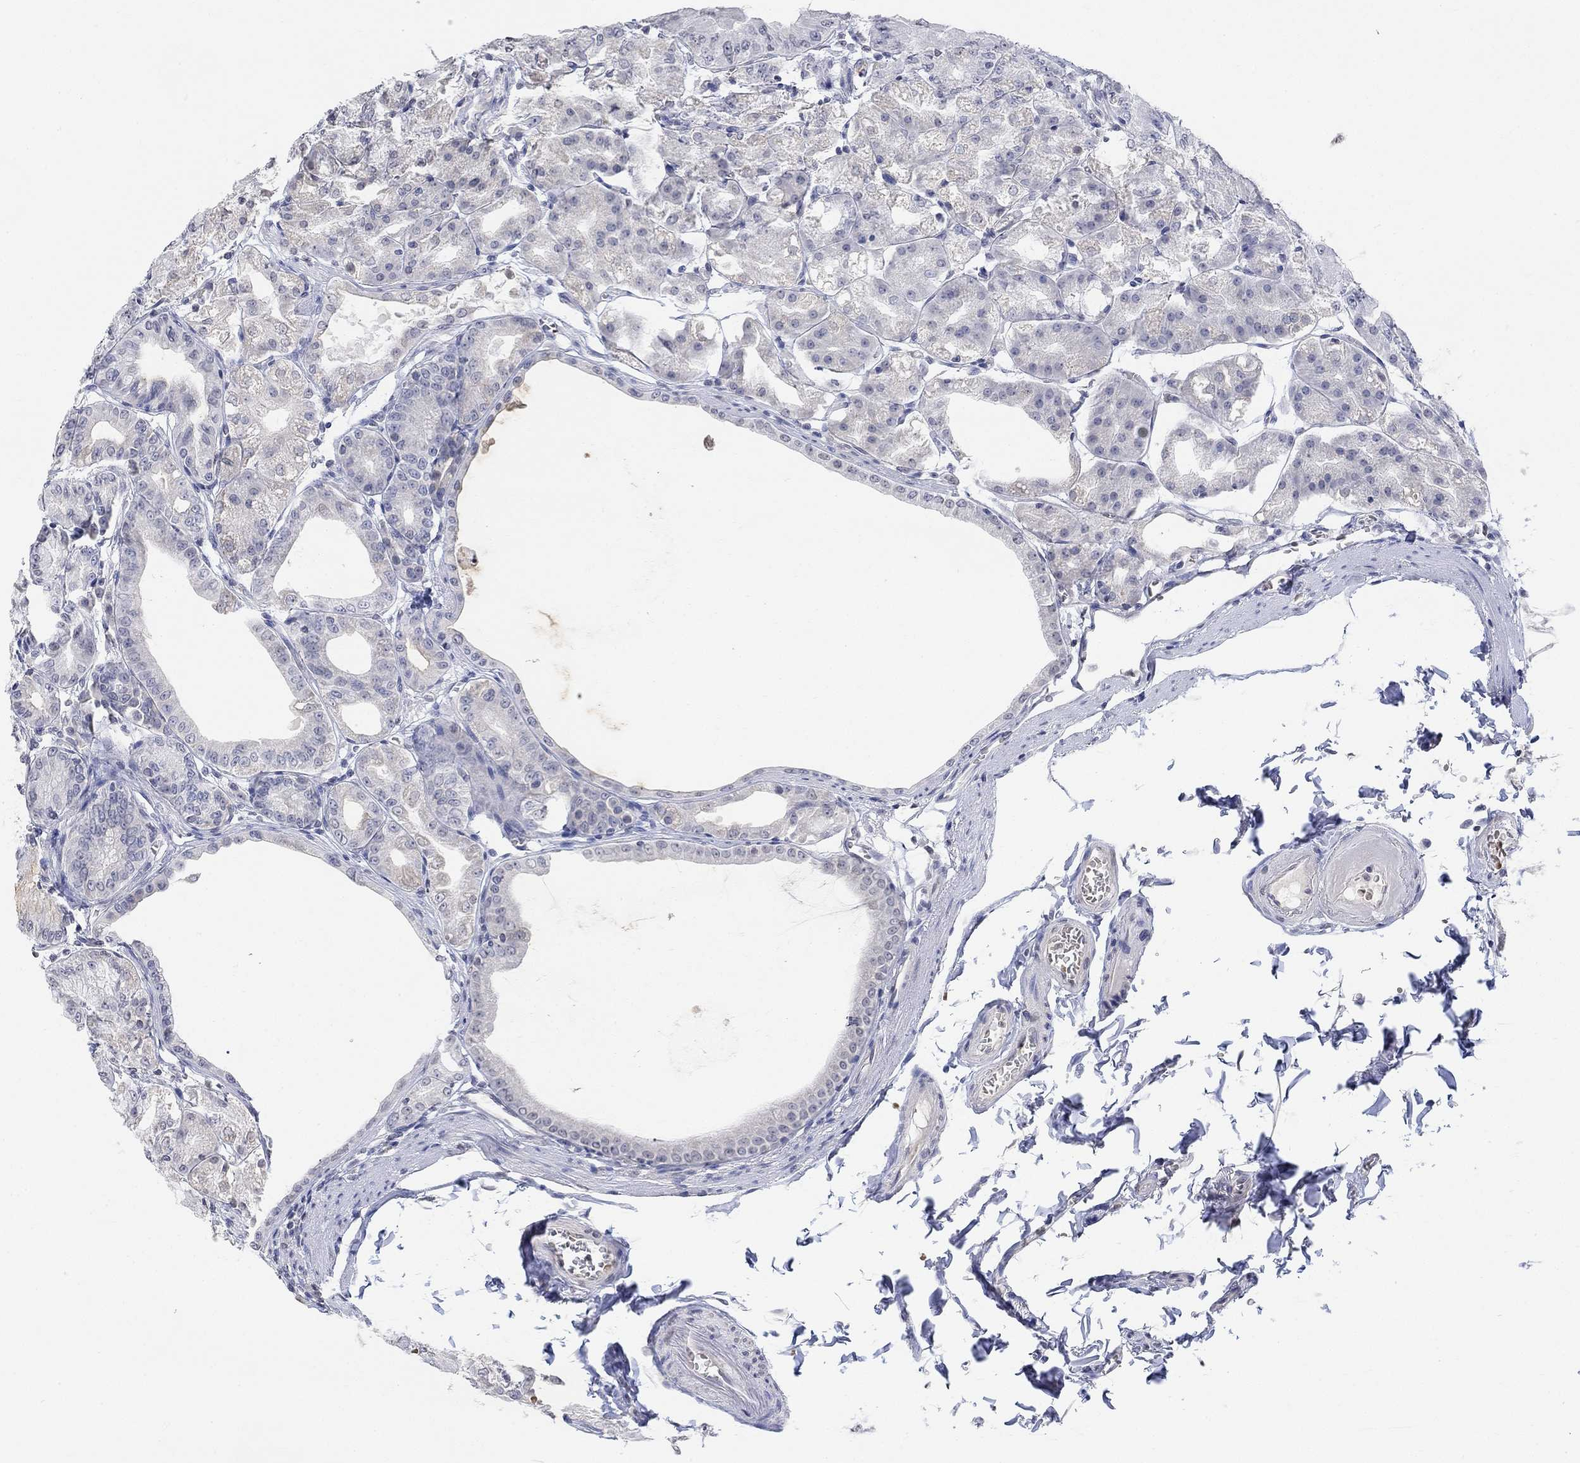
{"staining": {"intensity": "negative", "quantity": "none", "location": "none"}, "tissue": "stomach", "cell_type": "Glandular cells", "image_type": "normal", "snomed": [{"axis": "morphology", "description": "Normal tissue, NOS"}, {"axis": "topography", "description": "Stomach"}], "caption": "Histopathology image shows no significant protein positivity in glandular cells of benign stomach. (DAB (3,3'-diaminobenzidine) immunohistochemistry, high magnification).", "gene": "TMEM255A", "patient": {"sex": "male", "age": 71}}